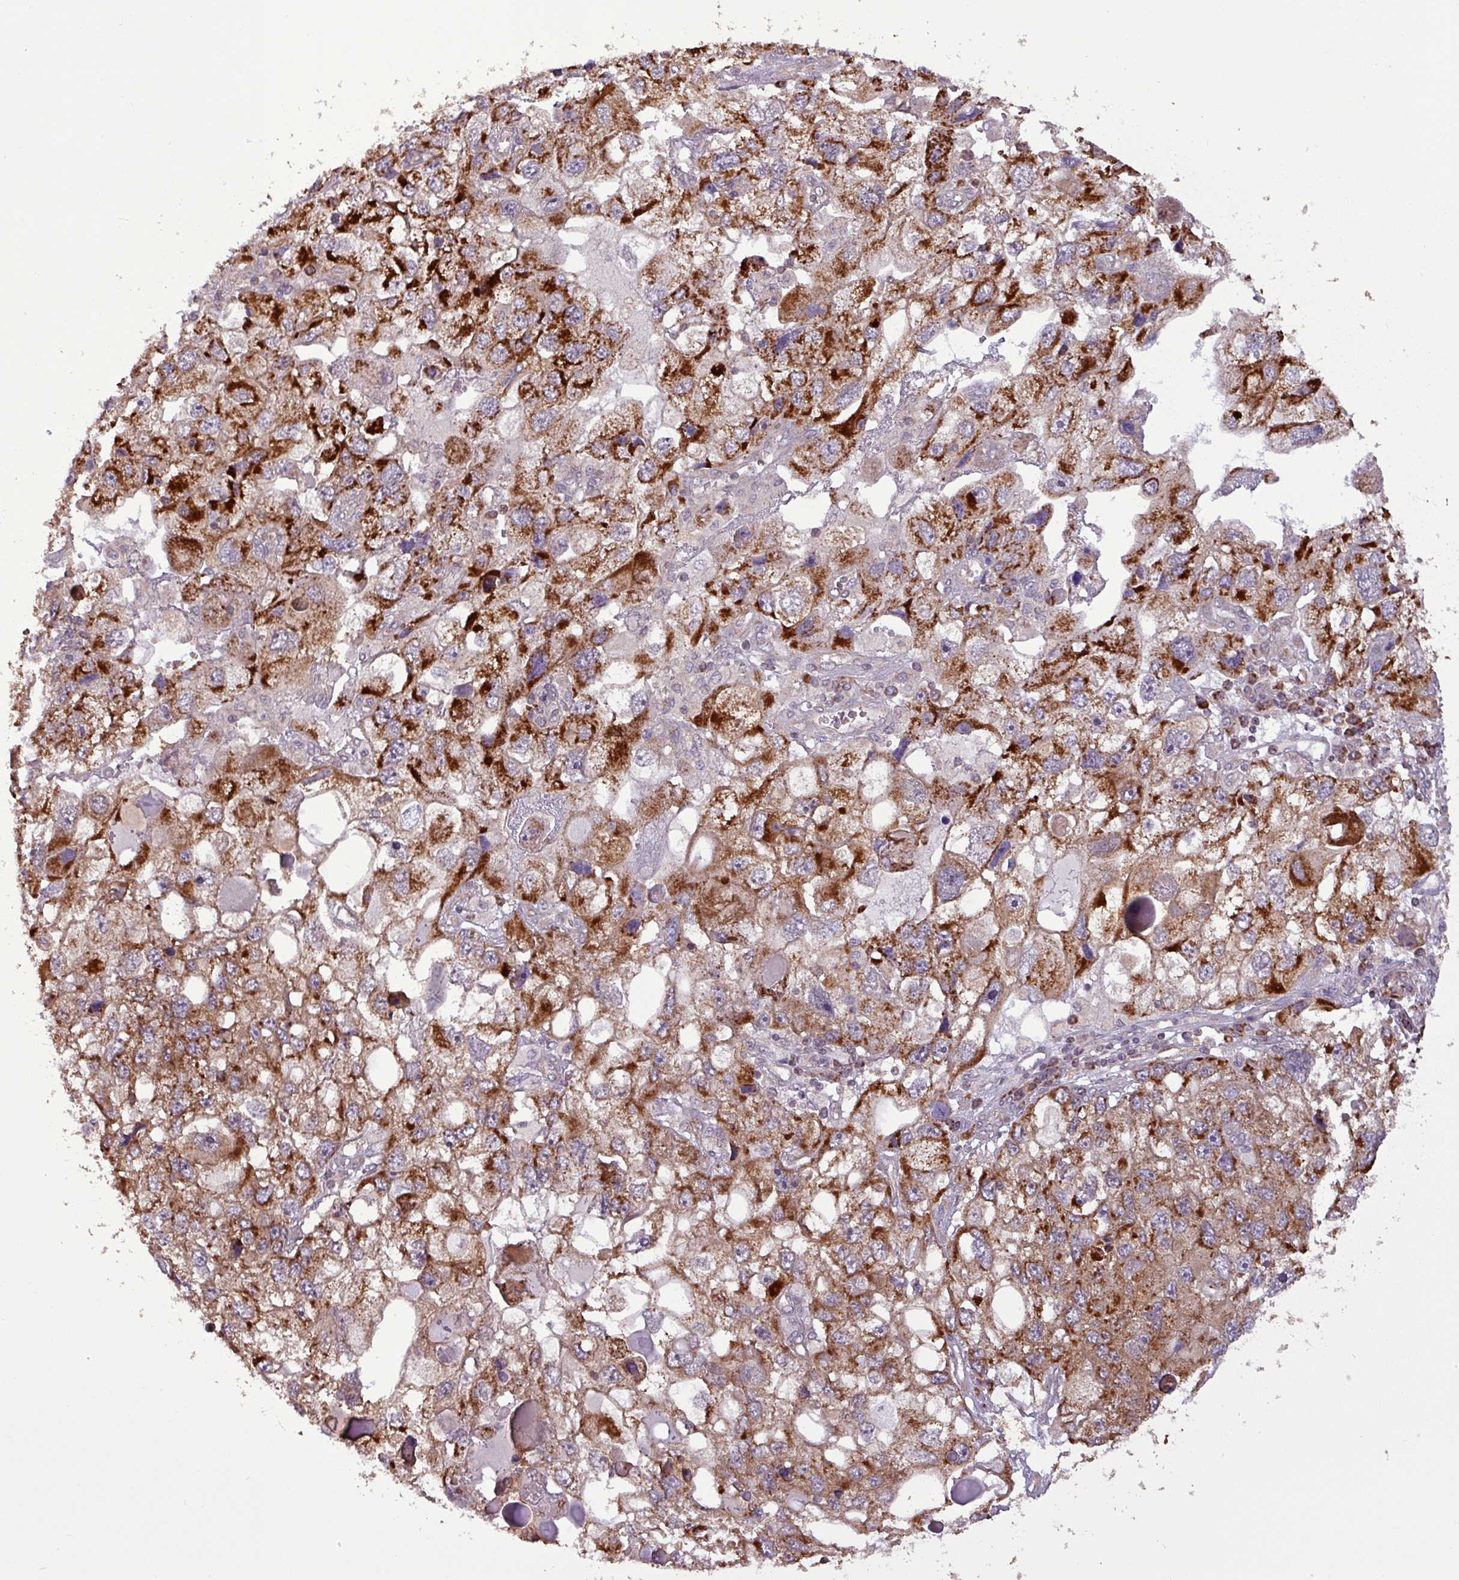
{"staining": {"intensity": "strong", "quantity": ">75%", "location": "cytoplasmic/membranous"}, "tissue": "endometrial cancer", "cell_type": "Tumor cells", "image_type": "cancer", "snomed": [{"axis": "morphology", "description": "Adenocarcinoma, NOS"}, {"axis": "topography", "description": "Endometrium"}], "caption": "Immunohistochemistry of human endometrial cancer (adenocarcinoma) reveals high levels of strong cytoplasmic/membranous staining in approximately >75% of tumor cells.", "gene": "MCTP2", "patient": {"sex": "female", "age": 49}}